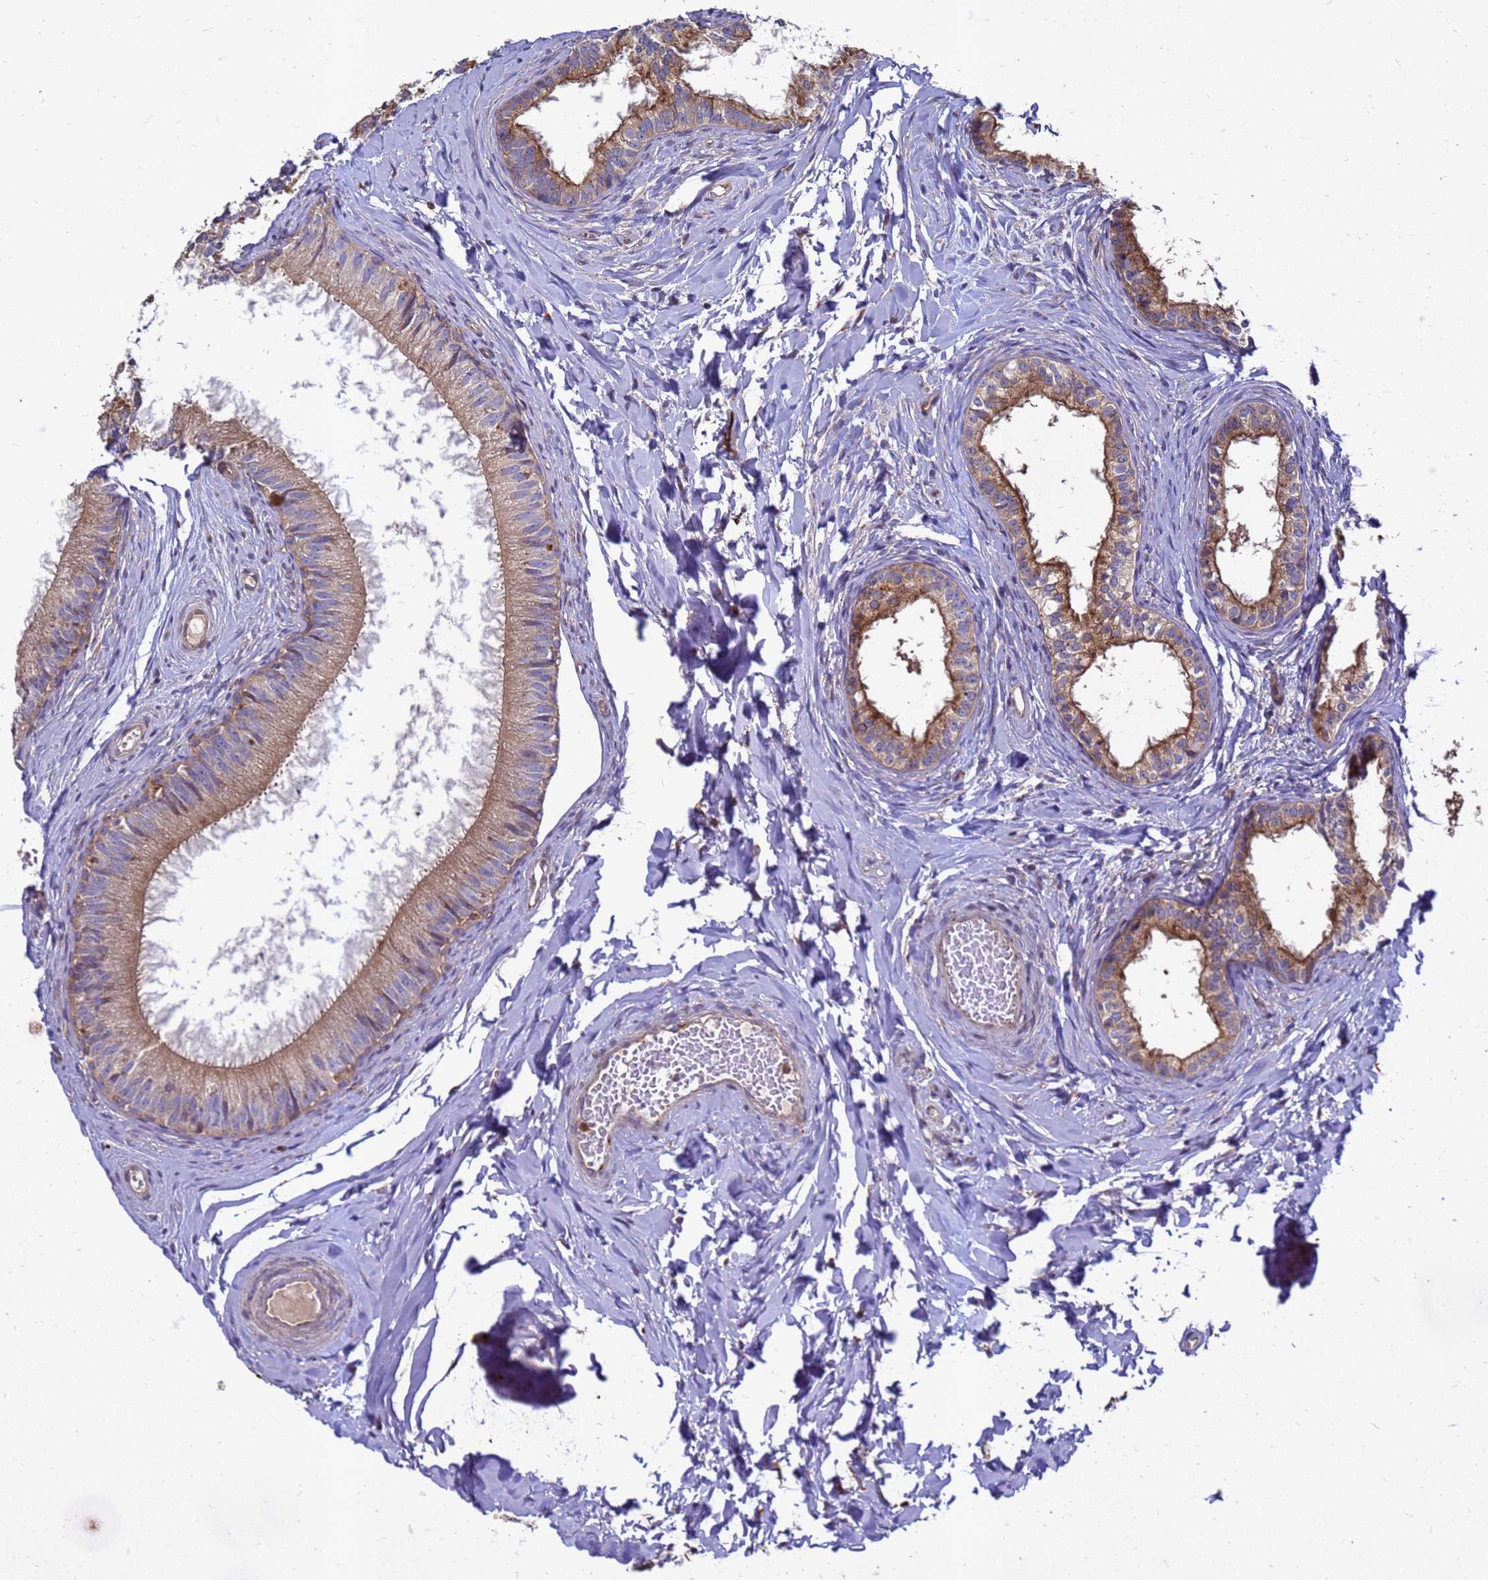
{"staining": {"intensity": "moderate", "quantity": "25%-75%", "location": "cytoplasmic/membranous"}, "tissue": "epididymis", "cell_type": "Glandular cells", "image_type": "normal", "snomed": [{"axis": "morphology", "description": "Normal tissue, NOS"}, {"axis": "topography", "description": "Epididymis"}], "caption": "Protein staining by immunohistochemistry displays moderate cytoplasmic/membranous staining in approximately 25%-75% of glandular cells in unremarkable epididymis.", "gene": "RNF215", "patient": {"sex": "male", "age": 34}}